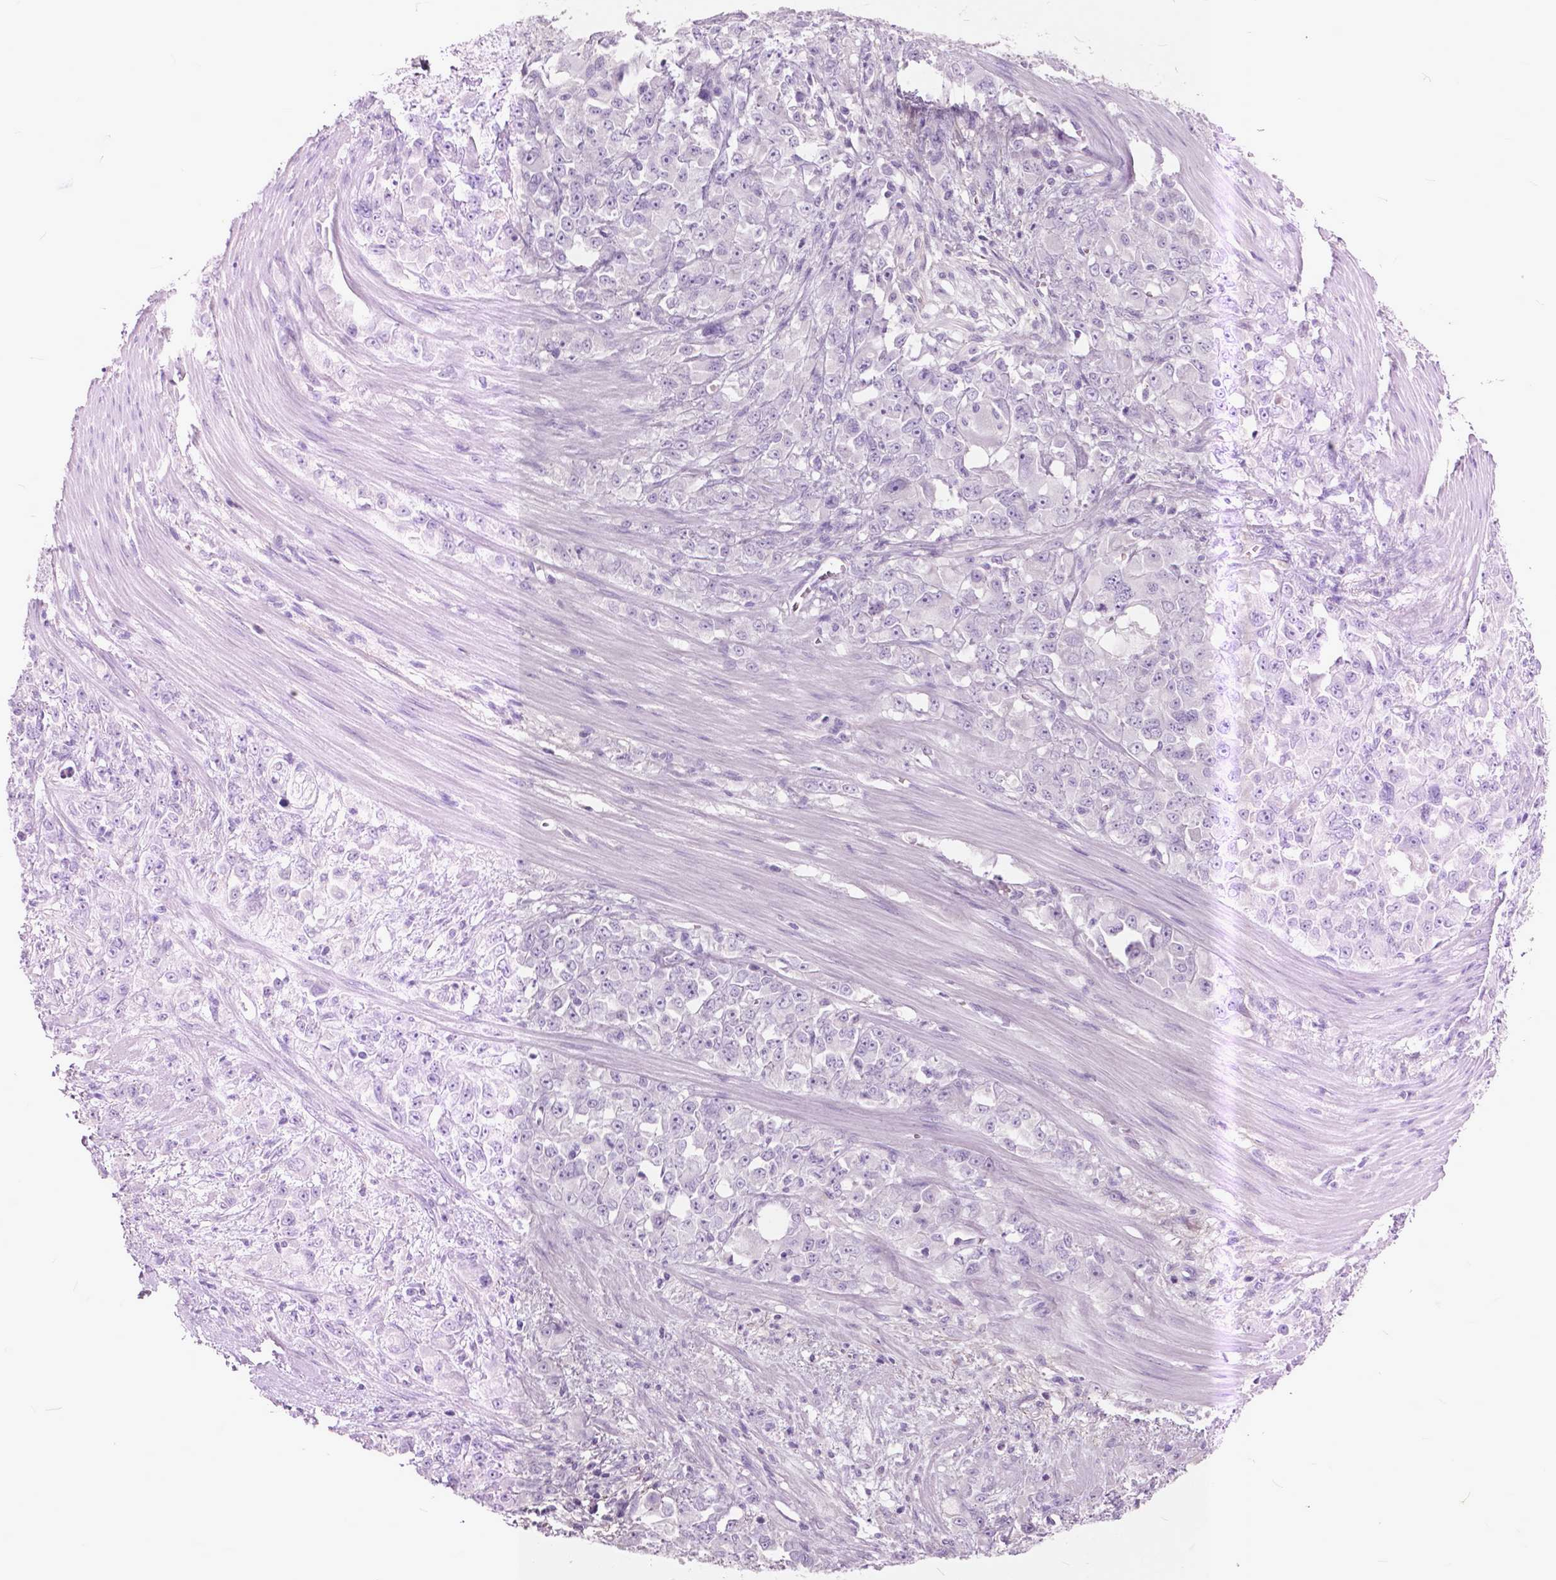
{"staining": {"intensity": "negative", "quantity": "none", "location": "none"}, "tissue": "stomach cancer", "cell_type": "Tumor cells", "image_type": "cancer", "snomed": [{"axis": "morphology", "description": "Adenocarcinoma, NOS"}, {"axis": "topography", "description": "Stomach"}], "caption": "A high-resolution micrograph shows immunohistochemistry (IHC) staining of stomach cancer (adenocarcinoma), which shows no significant staining in tumor cells.", "gene": "GDF9", "patient": {"sex": "female", "age": 76}}